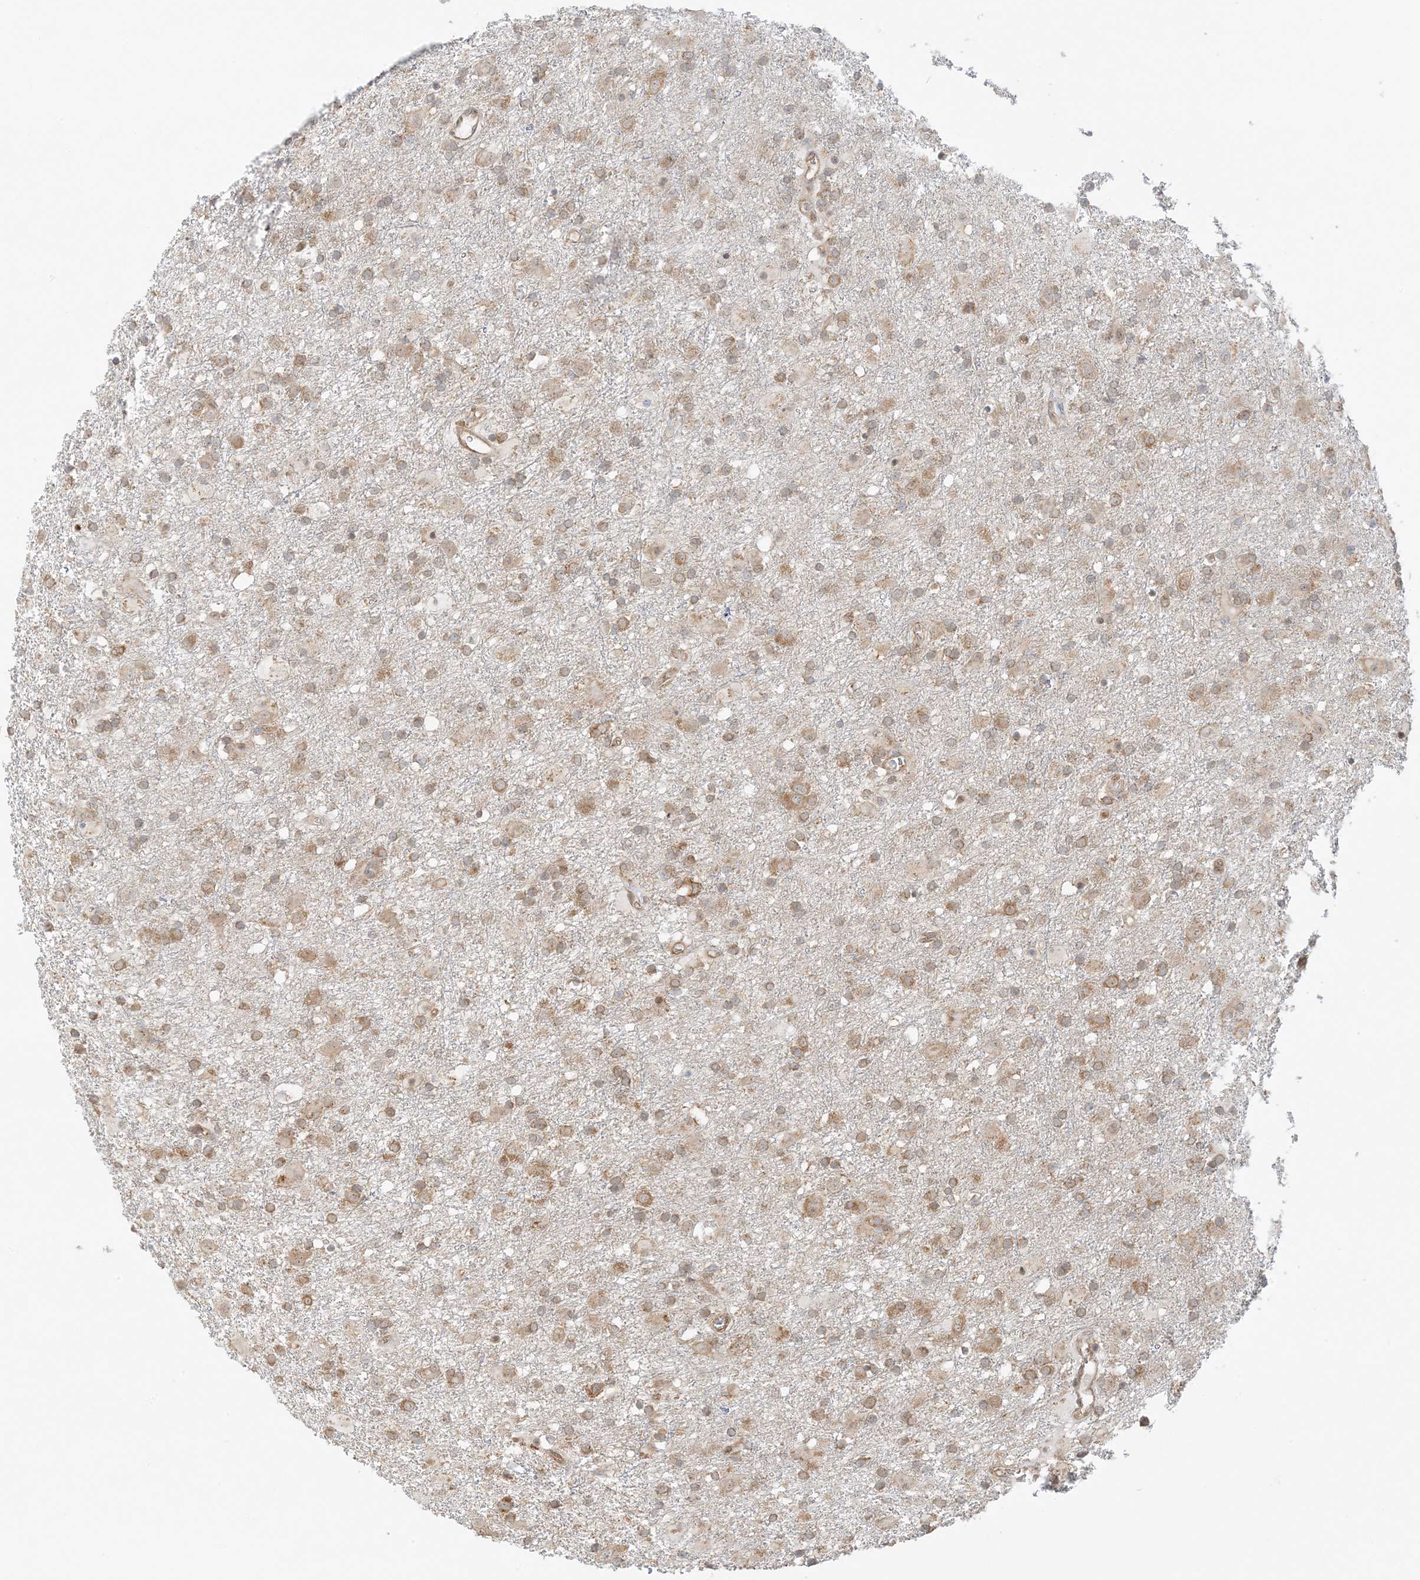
{"staining": {"intensity": "moderate", "quantity": "25%-75%", "location": "cytoplasmic/membranous"}, "tissue": "glioma", "cell_type": "Tumor cells", "image_type": "cancer", "snomed": [{"axis": "morphology", "description": "Glioma, malignant, Low grade"}, {"axis": "topography", "description": "Brain"}], "caption": "IHC (DAB (3,3'-diaminobenzidine)) staining of human glioma demonstrates moderate cytoplasmic/membranous protein staining in approximately 25%-75% of tumor cells.", "gene": "UBAP2L", "patient": {"sex": "male", "age": 65}}